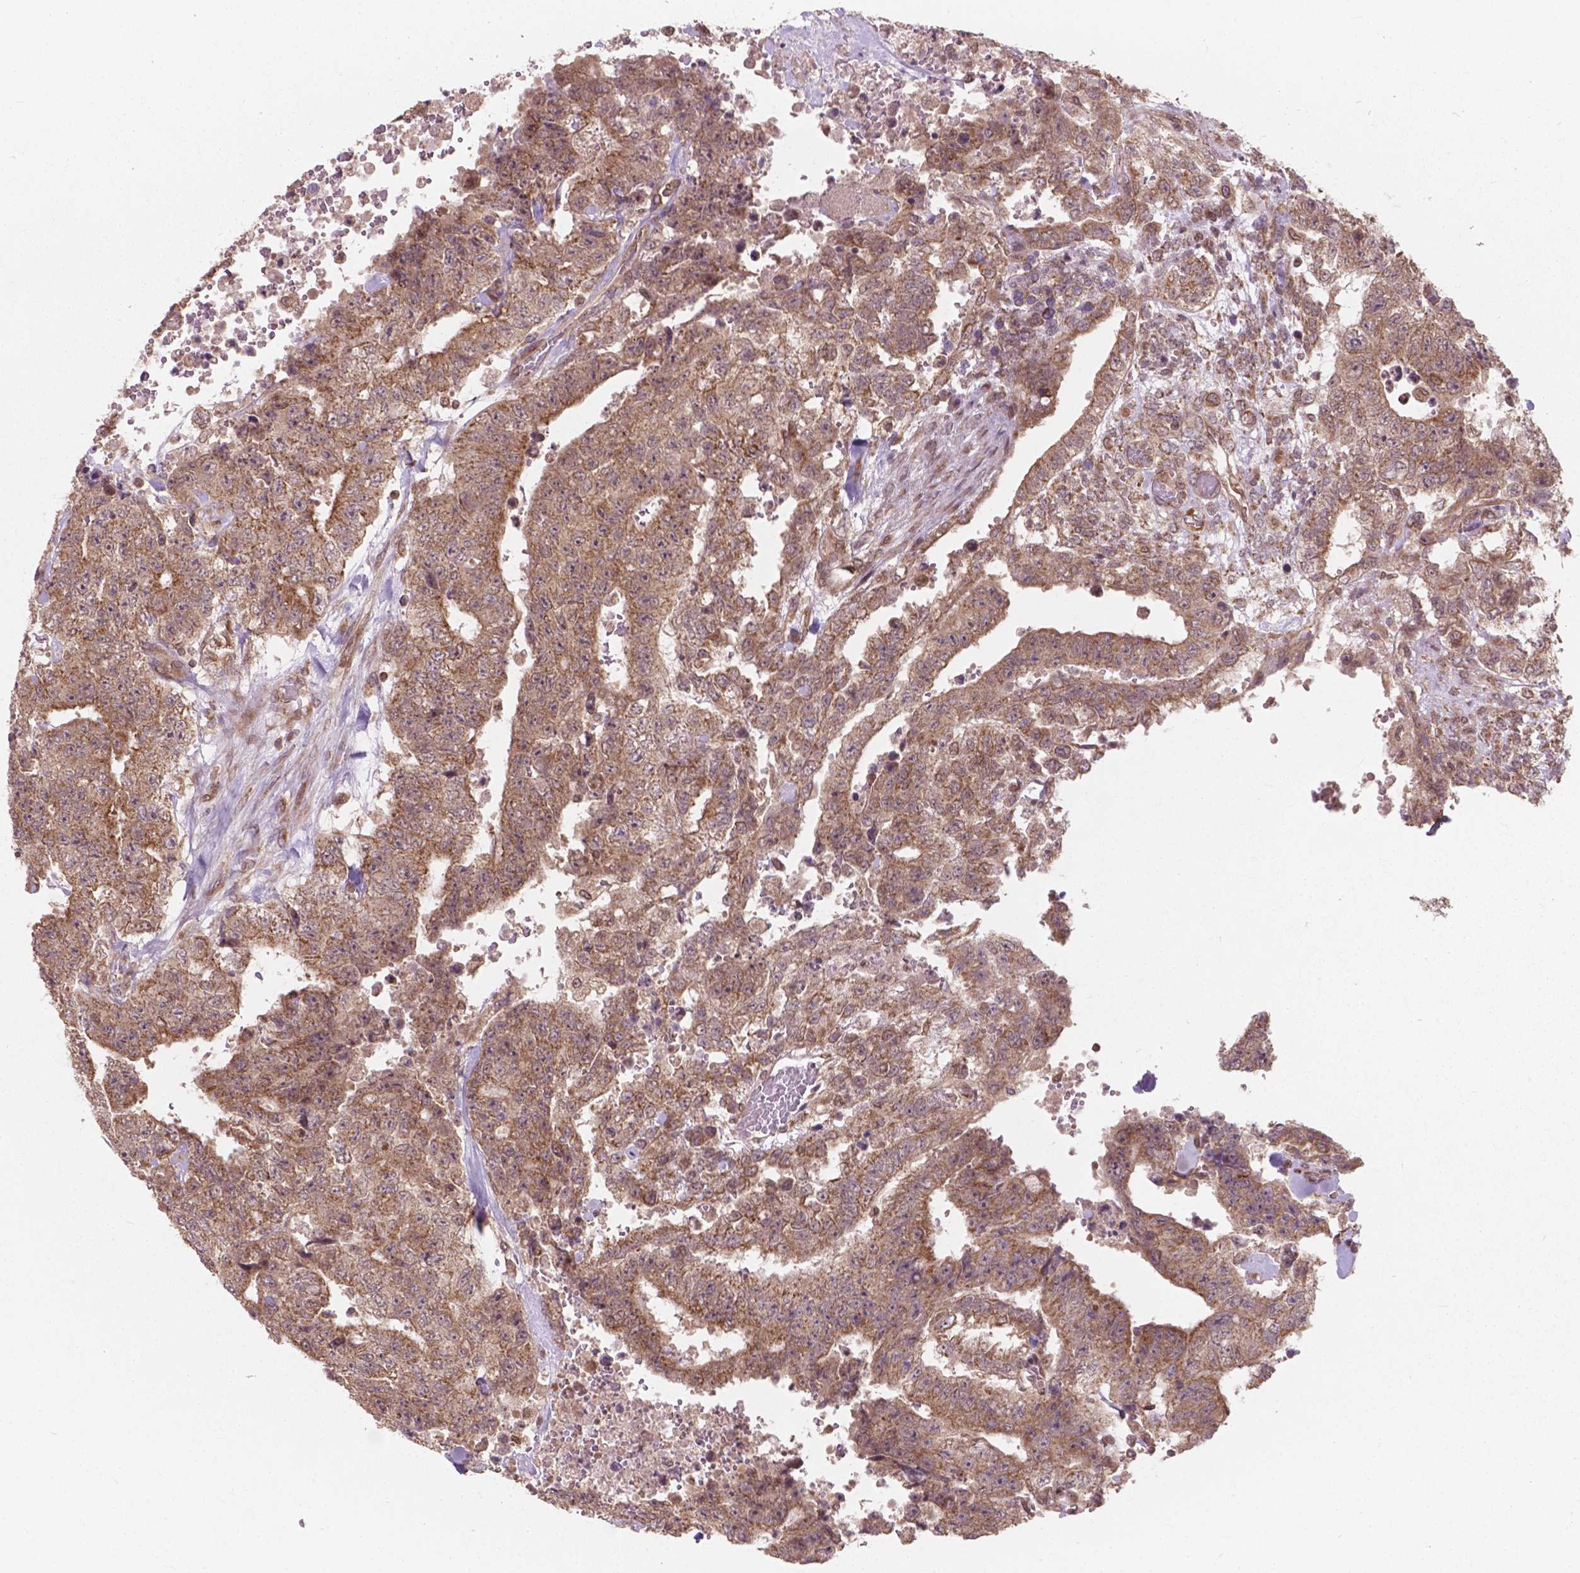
{"staining": {"intensity": "weak", "quantity": ">75%", "location": "cytoplasmic/membranous"}, "tissue": "testis cancer", "cell_type": "Tumor cells", "image_type": "cancer", "snomed": [{"axis": "morphology", "description": "Carcinoma, Embryonal, NOS"}, {"axis": "topography", "description": "Testis"}], "caption": "About >75% of tumor cells in testis cancer display weak cytoplasmic/membranous protein staining as visualized by brown immunohistochemical staining.", "gene": "MRPL33", "patient": {"sex": "male", "age": 24}}